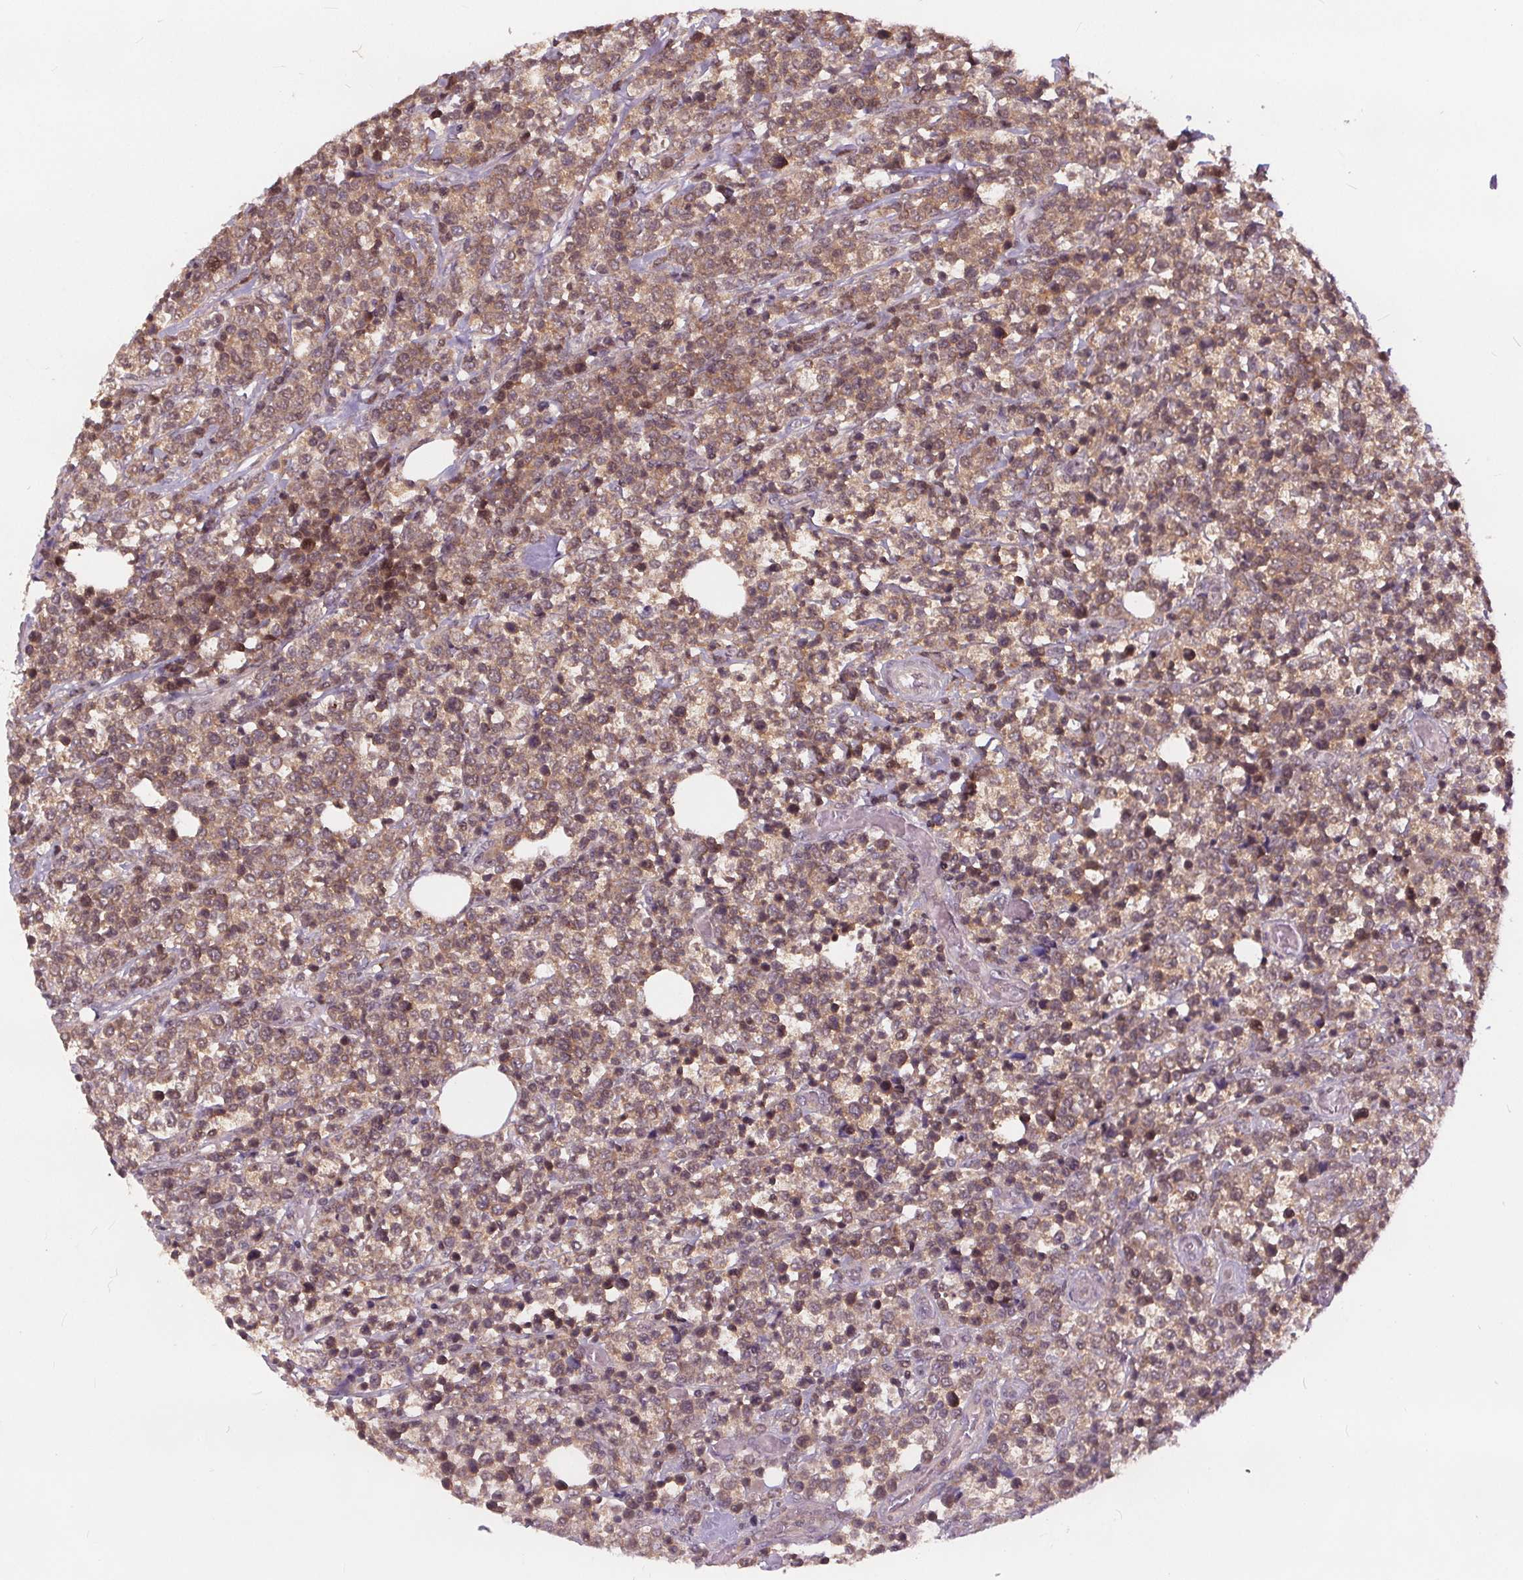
{"staining": {"intensity": "moderate", "quantity": ">75%", "location": "cytoplasmic/membranous,nuclear"}, "tissue": "lymphoma", "cell_type": "Tumor cells", "image_type": "cancer", "snomed": [{"axis": "morphology", "description": "Malignant lymphoma, non-Hodgkin's type, High grade"}, {"axis": "topography", "description": "Soft tissue"}], "caption": "High-grade malignant lymphoma, non-Hodgkin's type was stained to show a protein in brown. There is medium levels of moderate cytoplasmic/membranous and nuclear staining in about >75% of tumor cells.", "gene": "HIF1AN", "patient": {"sex": "female", "age": 56}}